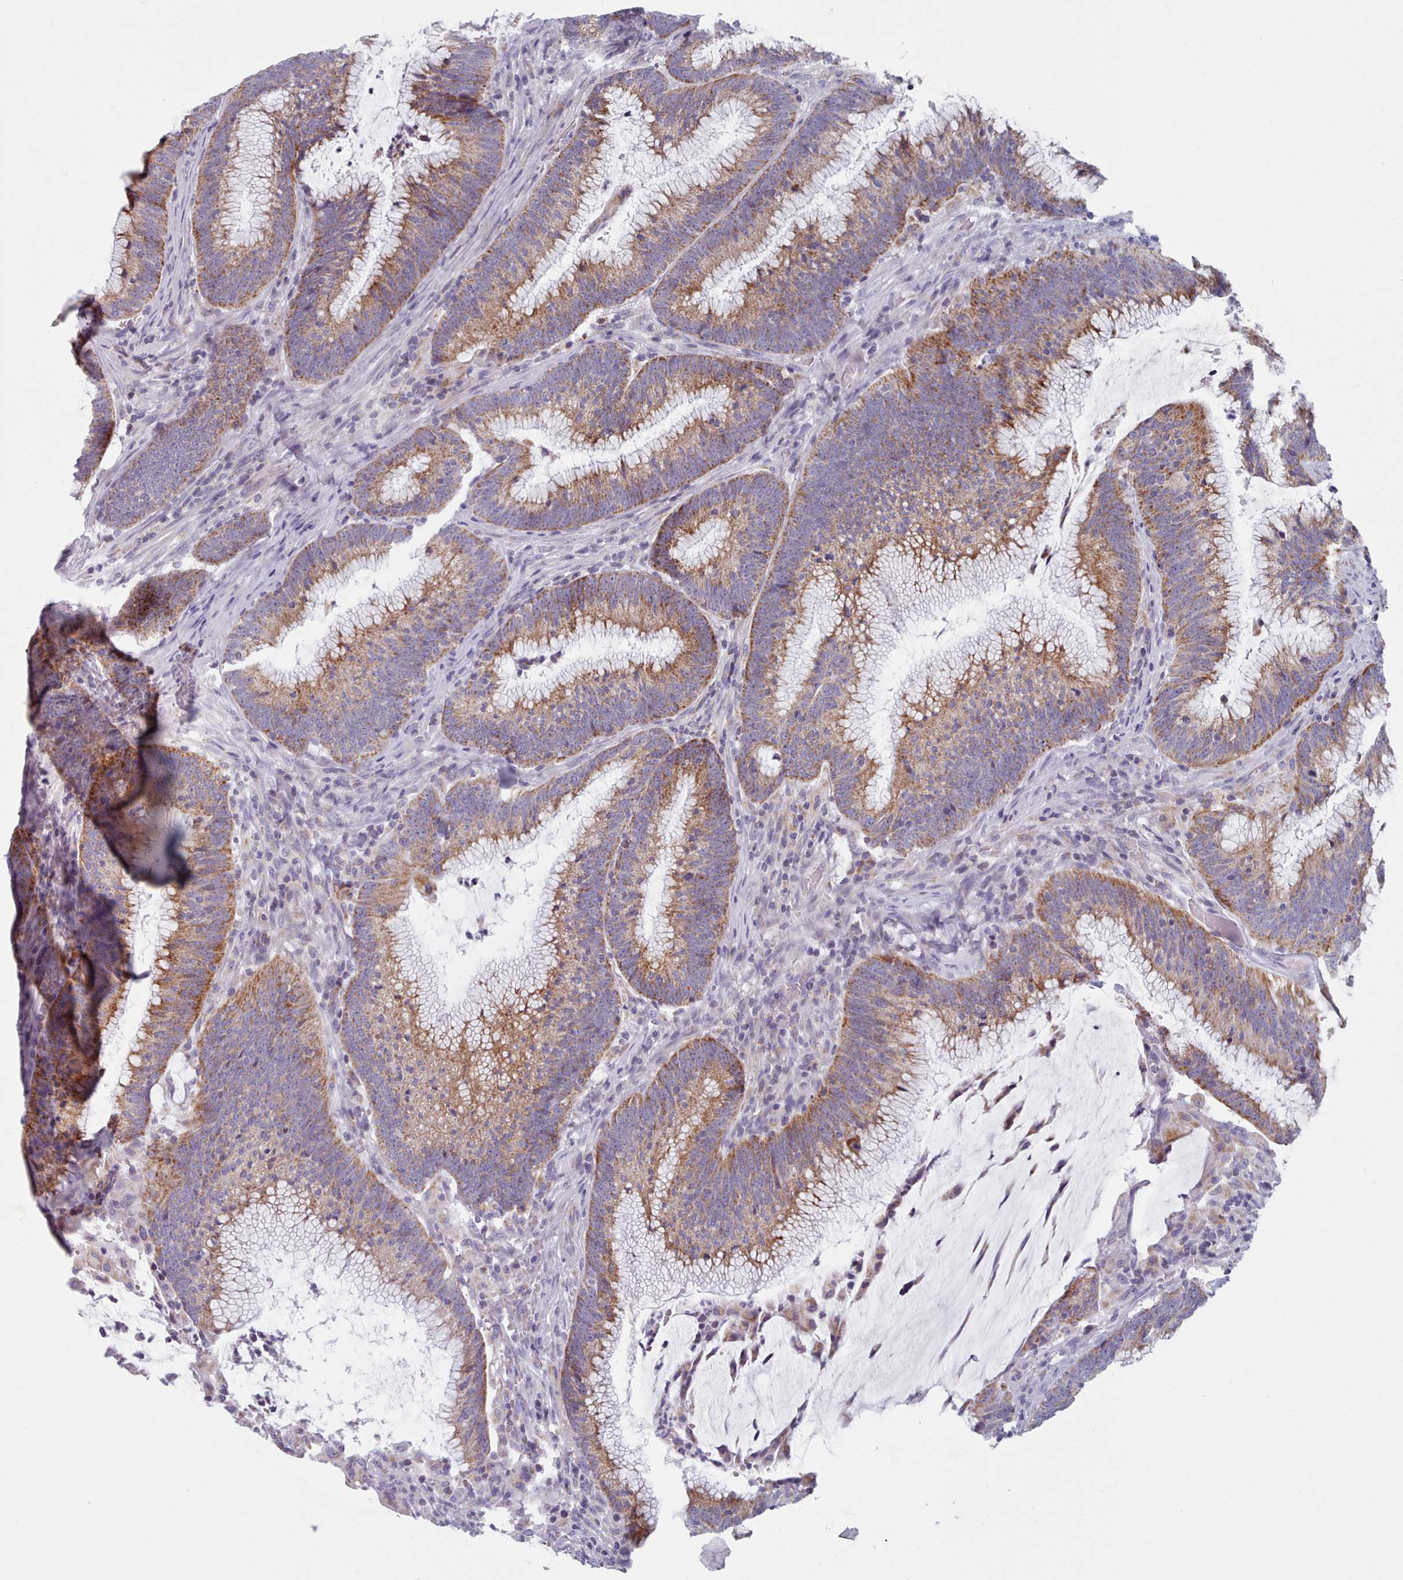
{"staining": {"intensity": "moderate", "quantity": ">75%", "location": "cytoplasmic/membranous"}, "tissue": "colorectal cancer", "cell_type": "Tumor cells", "image_type": "cancer", "snomed": [{"axis": "morphology", "description": "Adenocarcinoma, NOS"}, {"axis": "topography", "description": "Rectum"}], "caption": "Colorectal adenocarcinoma stained for a protein demonstrates moderate cytoplasmic/membranous positivity in tumor cells.", "gene": "FAM170B", "patient": {"sex": "female", "age": 77}}